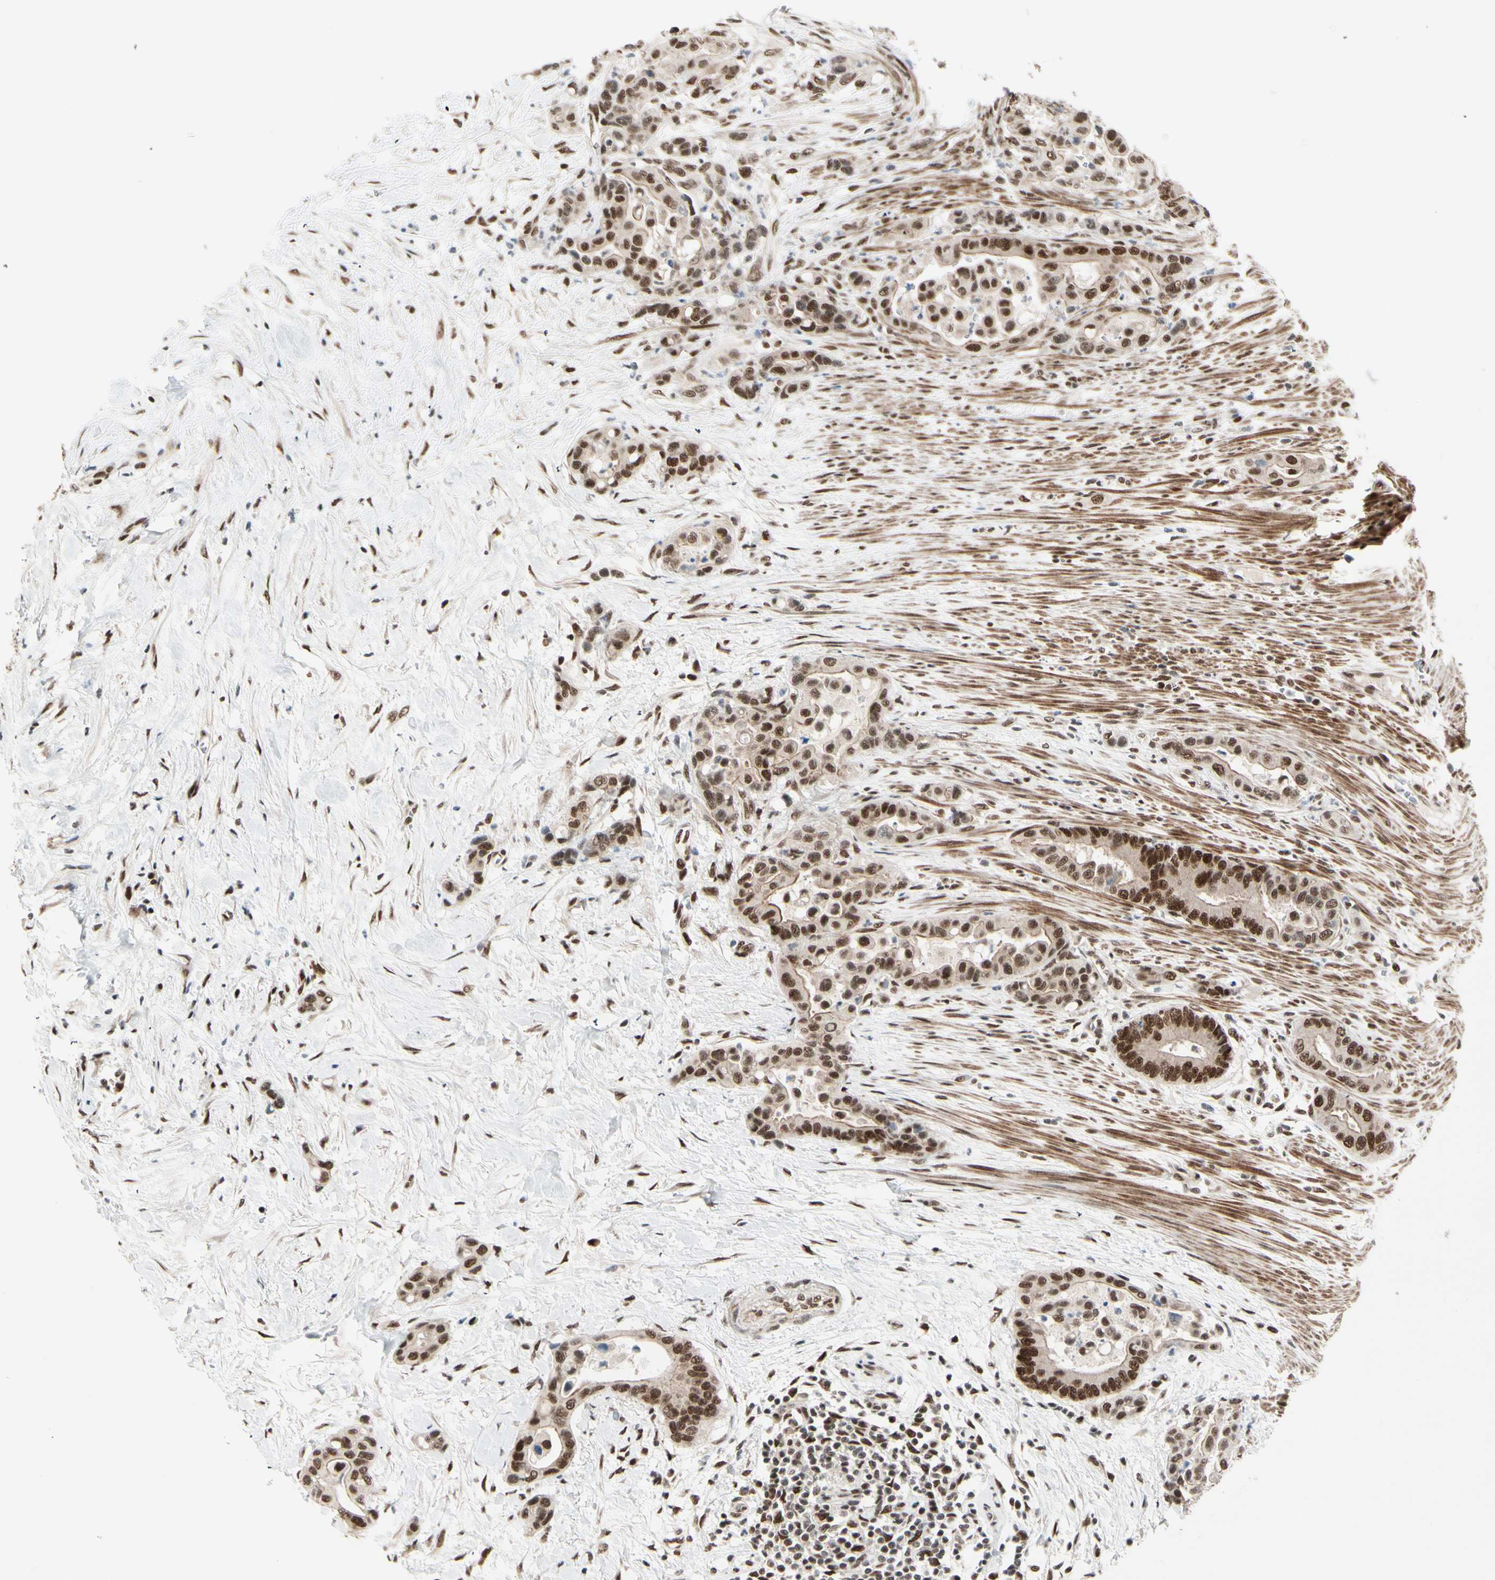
{"staining": {"intensity": "strong", "quantity": ">75%", "location": "nuclear"}, "tissue": "colorectal cancer", "cell_type": "Tumor cells", "image_type": "cancer", "snomed": [{"axis": "morphology", "description": "Normal tissue, NOS"}, {"axis": "morphology", "description": "Adenocarcinoma, NOS"}, {"axis": "topography", "description": "Colon"}], "caption": "Tumor cells reveal high levels of strong nuclear staining in approximately >75% of cells in human colorectal cancer. The staining was performed using DAB (3,3'-diaminobenzidine), with brown indicating positive protein expression. Nuclei are stained blue with hematoxylin.", "gene": "CHAMP1", "patient": {"sex": "male", "age": 82}}